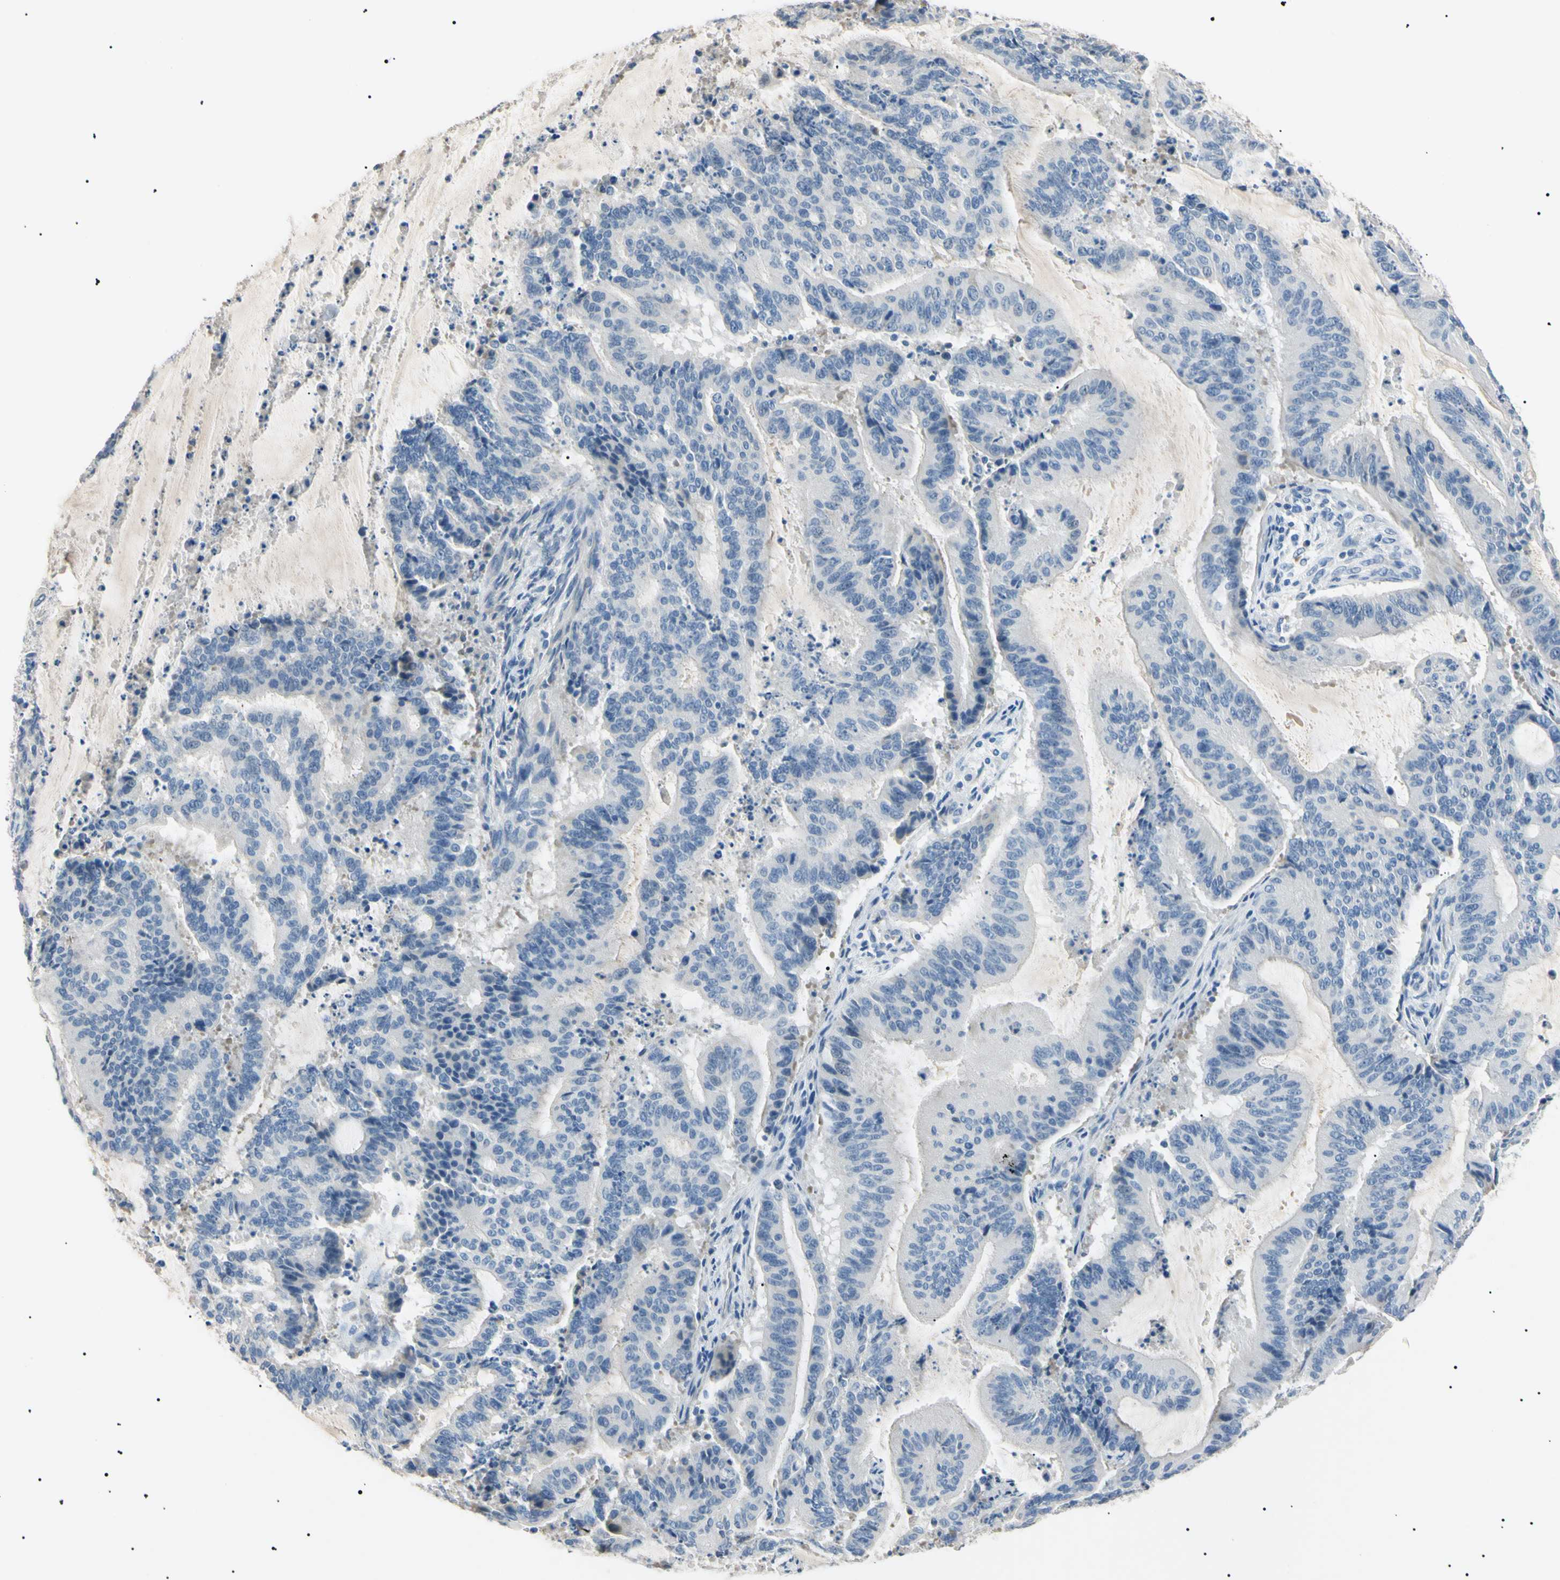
{"staining": {"intensity": "negative", "quantity": "none", "location": "none"}, "tissue": "liver cancer", "cell_type": "Tumor cells", "image_type": "cancer", "snomed": [{"axis": "morphology", "description": "Cholangiocarcinoma"}, {"axis": "topography", "description": "Liver"}], "caption": "IHC of liver cancer displays no expression in tumor cells.", "gene": "CGB3", "patient": {"sex": "female", "age": 73}}